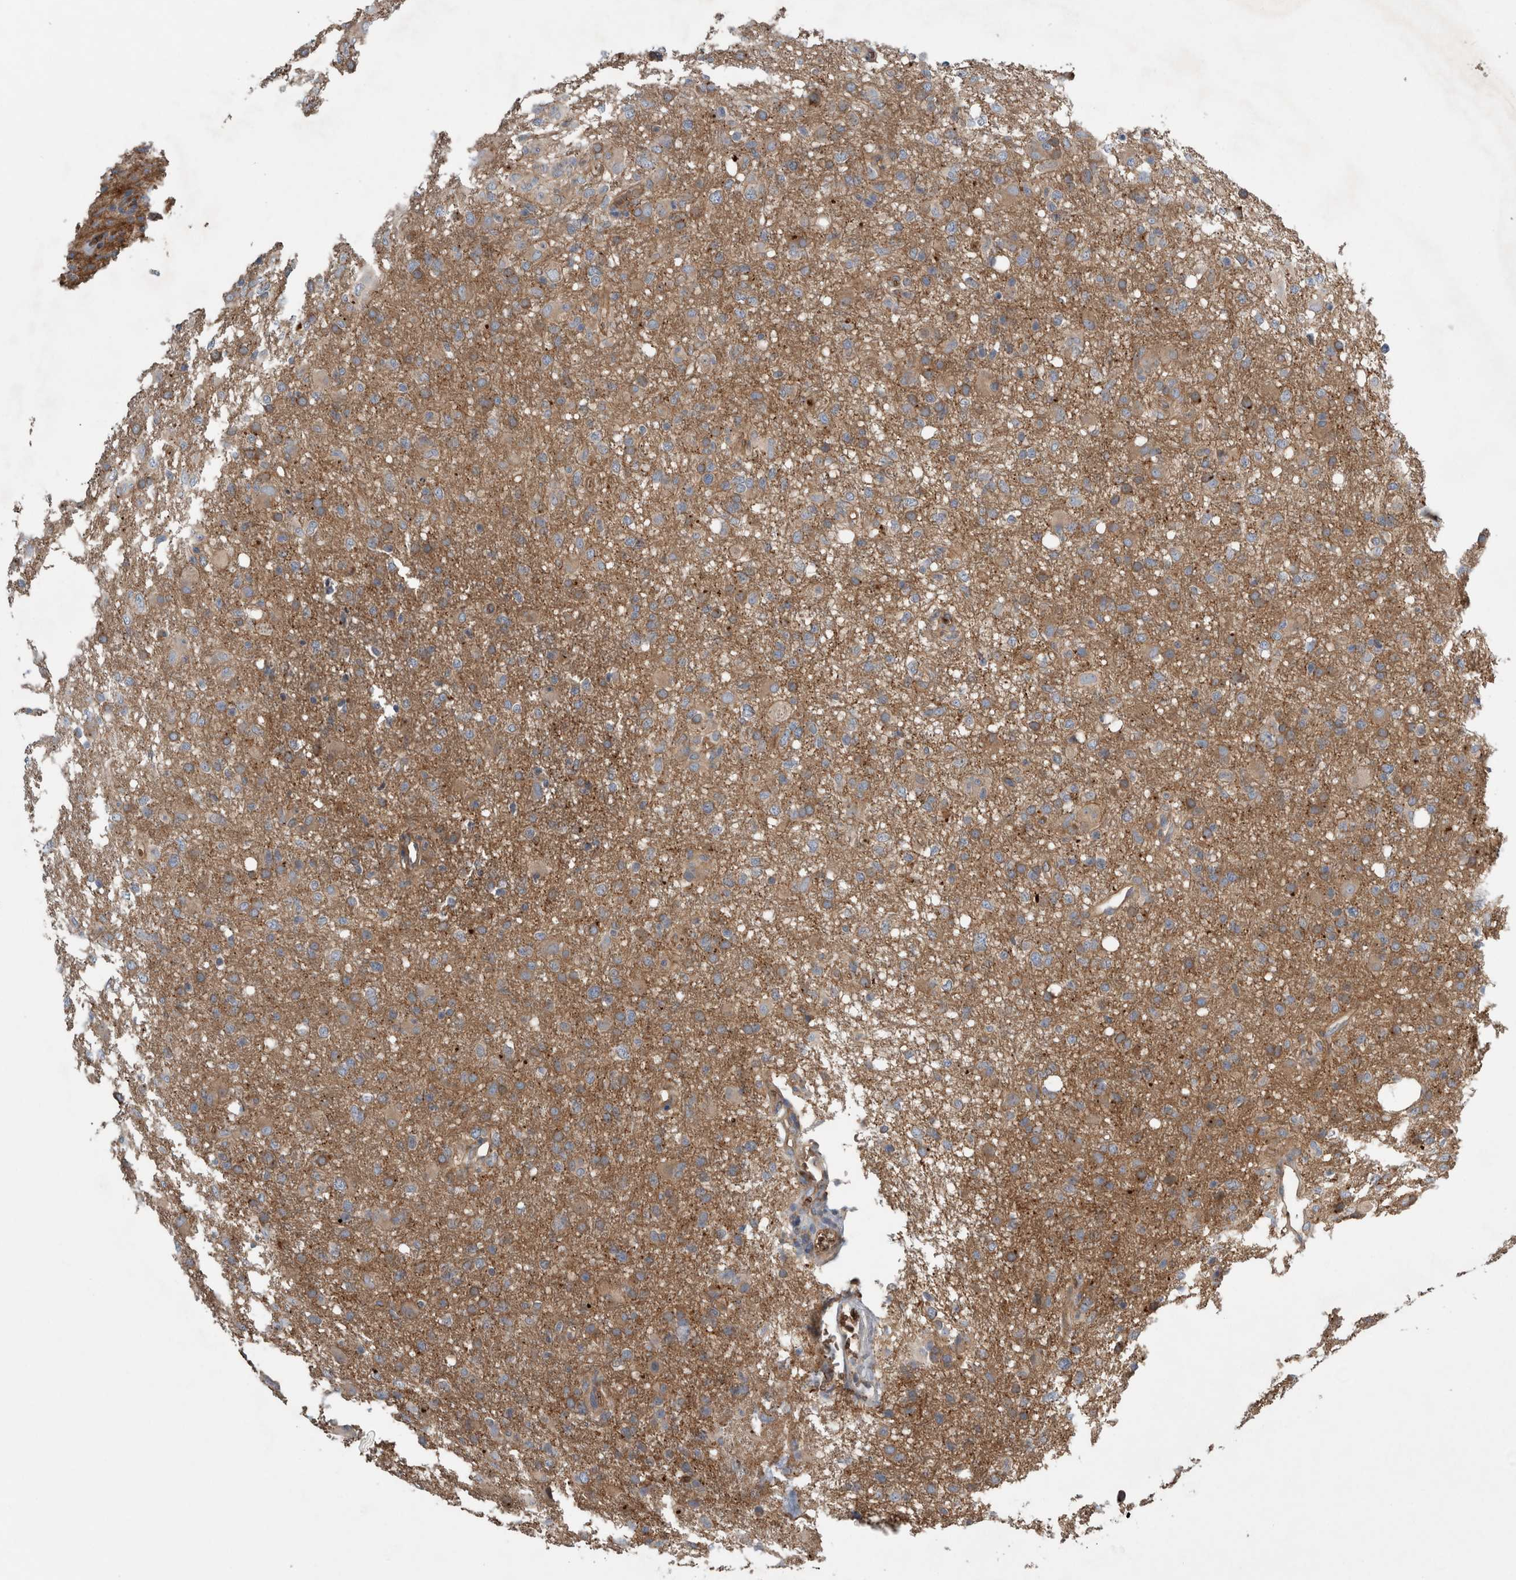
{"staining": {"intensity": "moderate", "quantity": ">75%", "location": "cytoplasmic/membranous"}, "tissue": "glioma", "cell_type": "Tumor cells", "image_type": "cancer", "snomed": [{"axis": "morphology", "description": "Glioma, malignant, High grade"}, {"axis": "topography", "description": "Brain"}], "caption": "IHC image of human malignant glioma (high-grade) stained for a protein (brown), which displays medium levels of moderate cytoplasmic/membranous expression in approximately >75% of tumor cells.", "gene": "GLT8D2", "patient": {"sex": "female", "age": 57}}